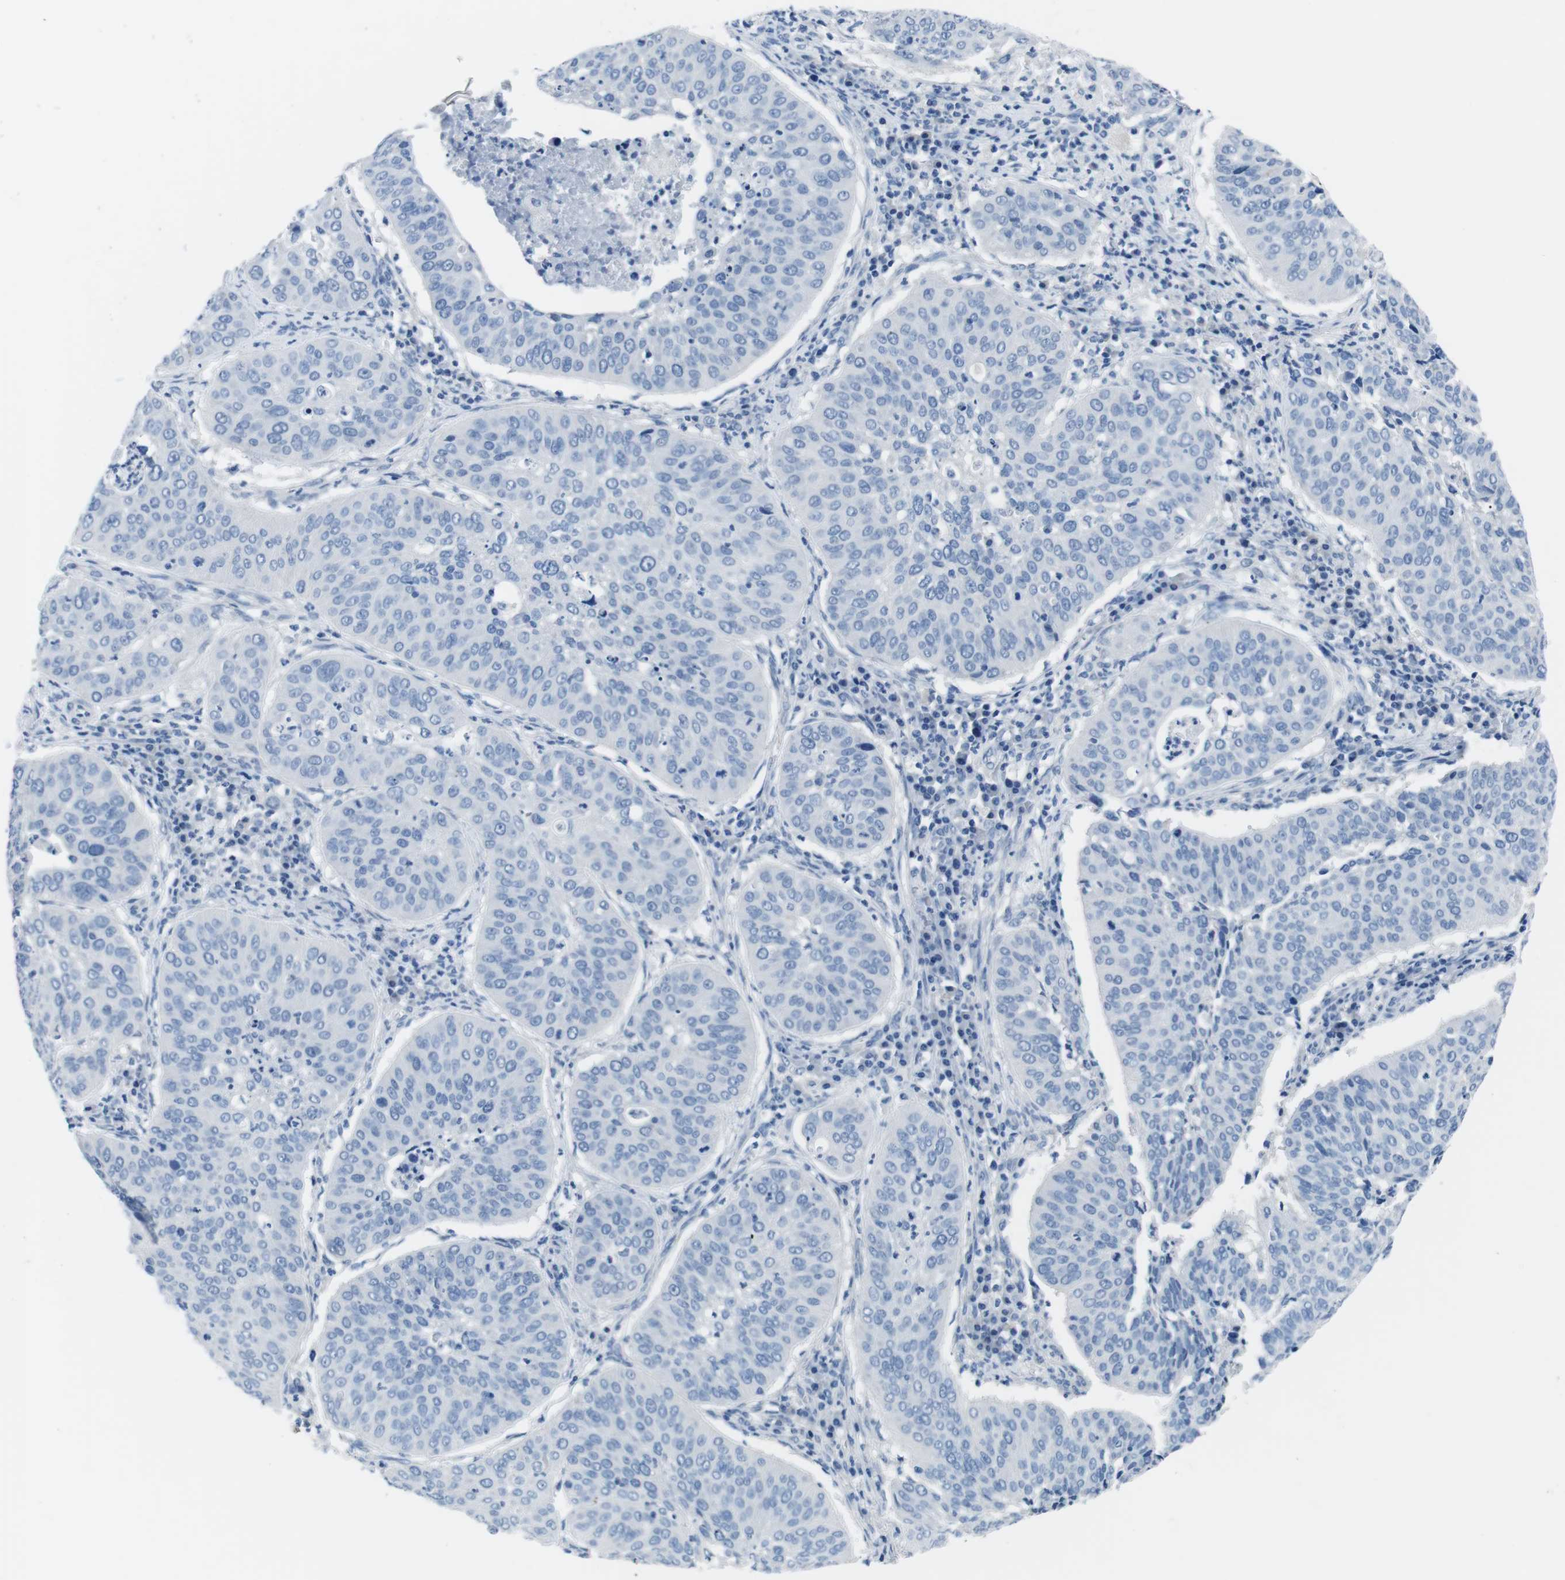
{"staining": {"intensity": "negative", "quantity": "none", "location": "none"}, "tissue": "cervical cancer", "cell_type": "Tumor cells", "image_type": "cancer", "snomed": [{"axis": "morphology", "description": "Normal tissue, NOS"}, {"axis": "morphology", "description": "Squamous cell carcinoma, NOS"}, {"axis": "topography", "description": "Cervix"}], "caption": "This is an immunohistochemistry photomicrograph of human cervical cancer (squamous cell carcinoma). There is no expression in tumor cells.", "gene": "MUC2", "patient": {"sex": "female", "age": 39}}